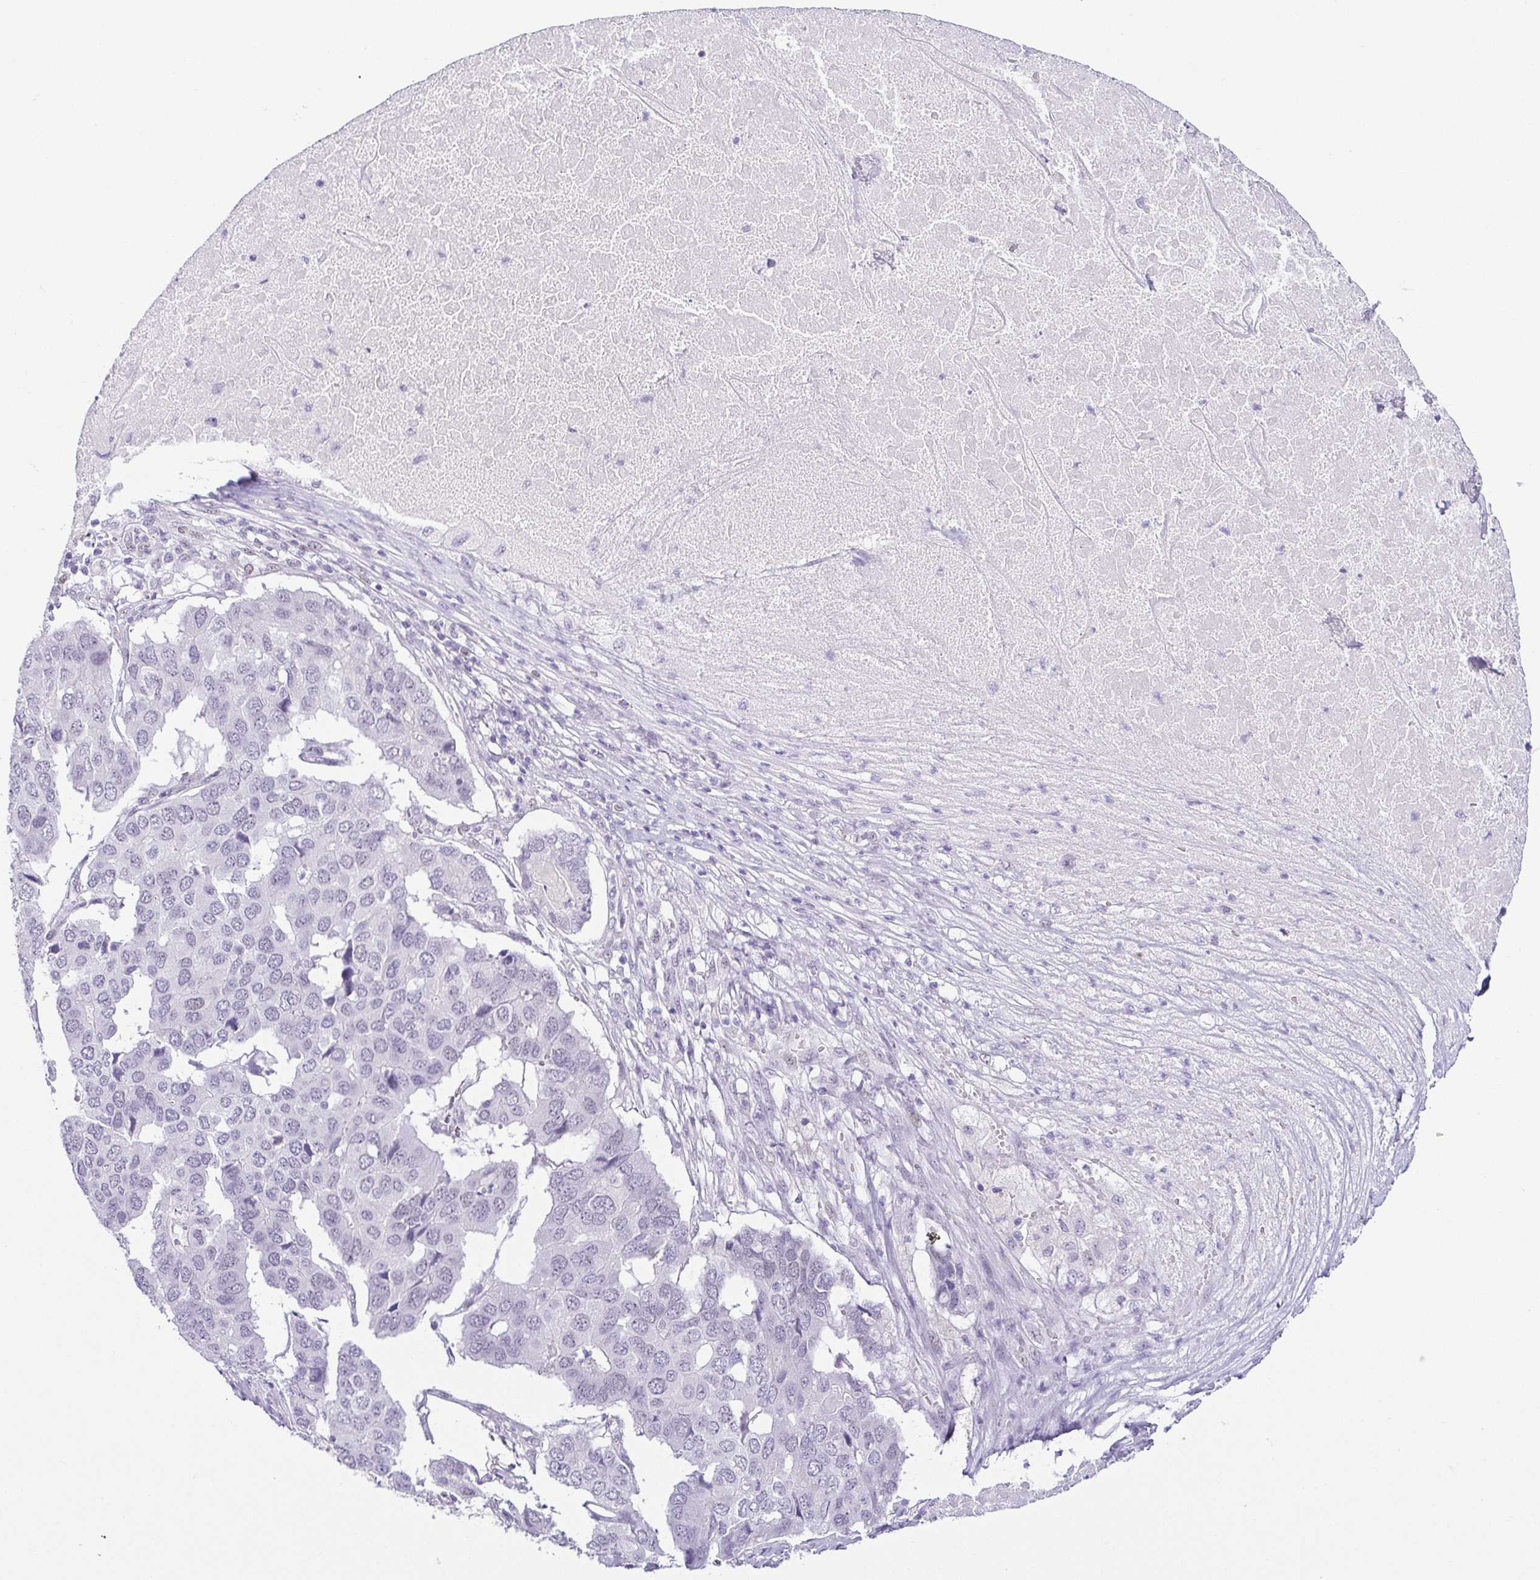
{"staining": {"intensity": "negative", "quantity": "none", "location": "none"}, "tissue": "pancreatic cancer", "cell_type": "Tumor cells", "image_type": "cancer", "snomed": [{"axis": "morphology", "description": "Adenocarcinoma, NOS"}, {"axis": "topography", "description": "Pancreas"}], "caption": "Image shows no significant protein staining in tumor cells of pancreatic adenocarcinoma.", "gene": "TCF3", "patient": {"sex": "male", "age": 50}}